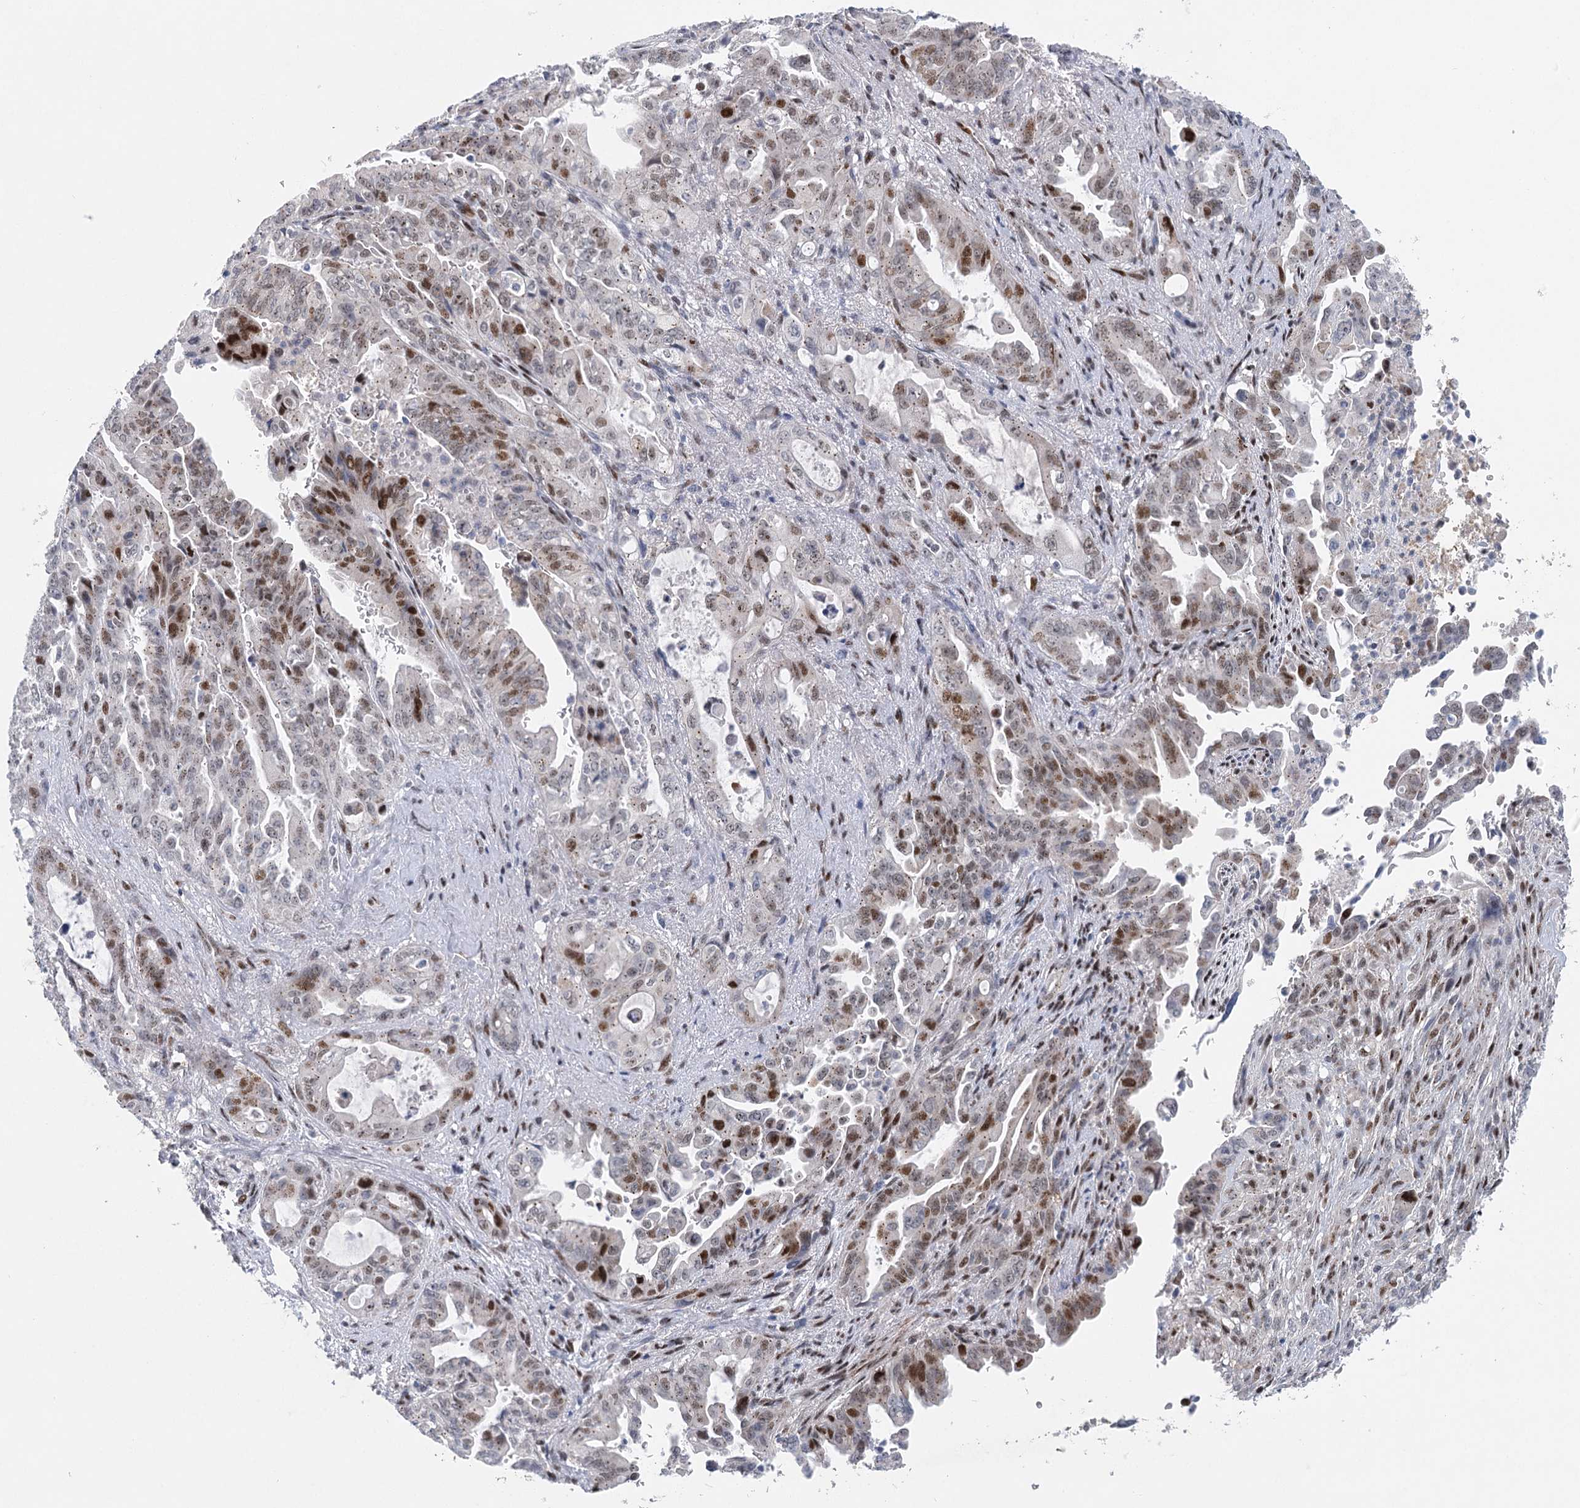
{"staining": {"intensity": "moderate", "quantity": "<25%", "location": "cytoplasmic/membranous"}, "tissue": "pancreatic cancer", "cell_type": "Tumor cells", "image_type": "cancer", "snomed": [{"axis": "morphology", "description": "Adenocarcinoma, NOS"}, {"axis": "topography", "description": "Pancreas"}], "caption": "Immunohistochemical staining of human adenocarcinoma (pancreatic) exhibits moderate cytoplasmic/membranous protein expression in about <25% of tumor cells.", "gene": "CAMTA1", "patient": {"sex": "male", "age": 70}}